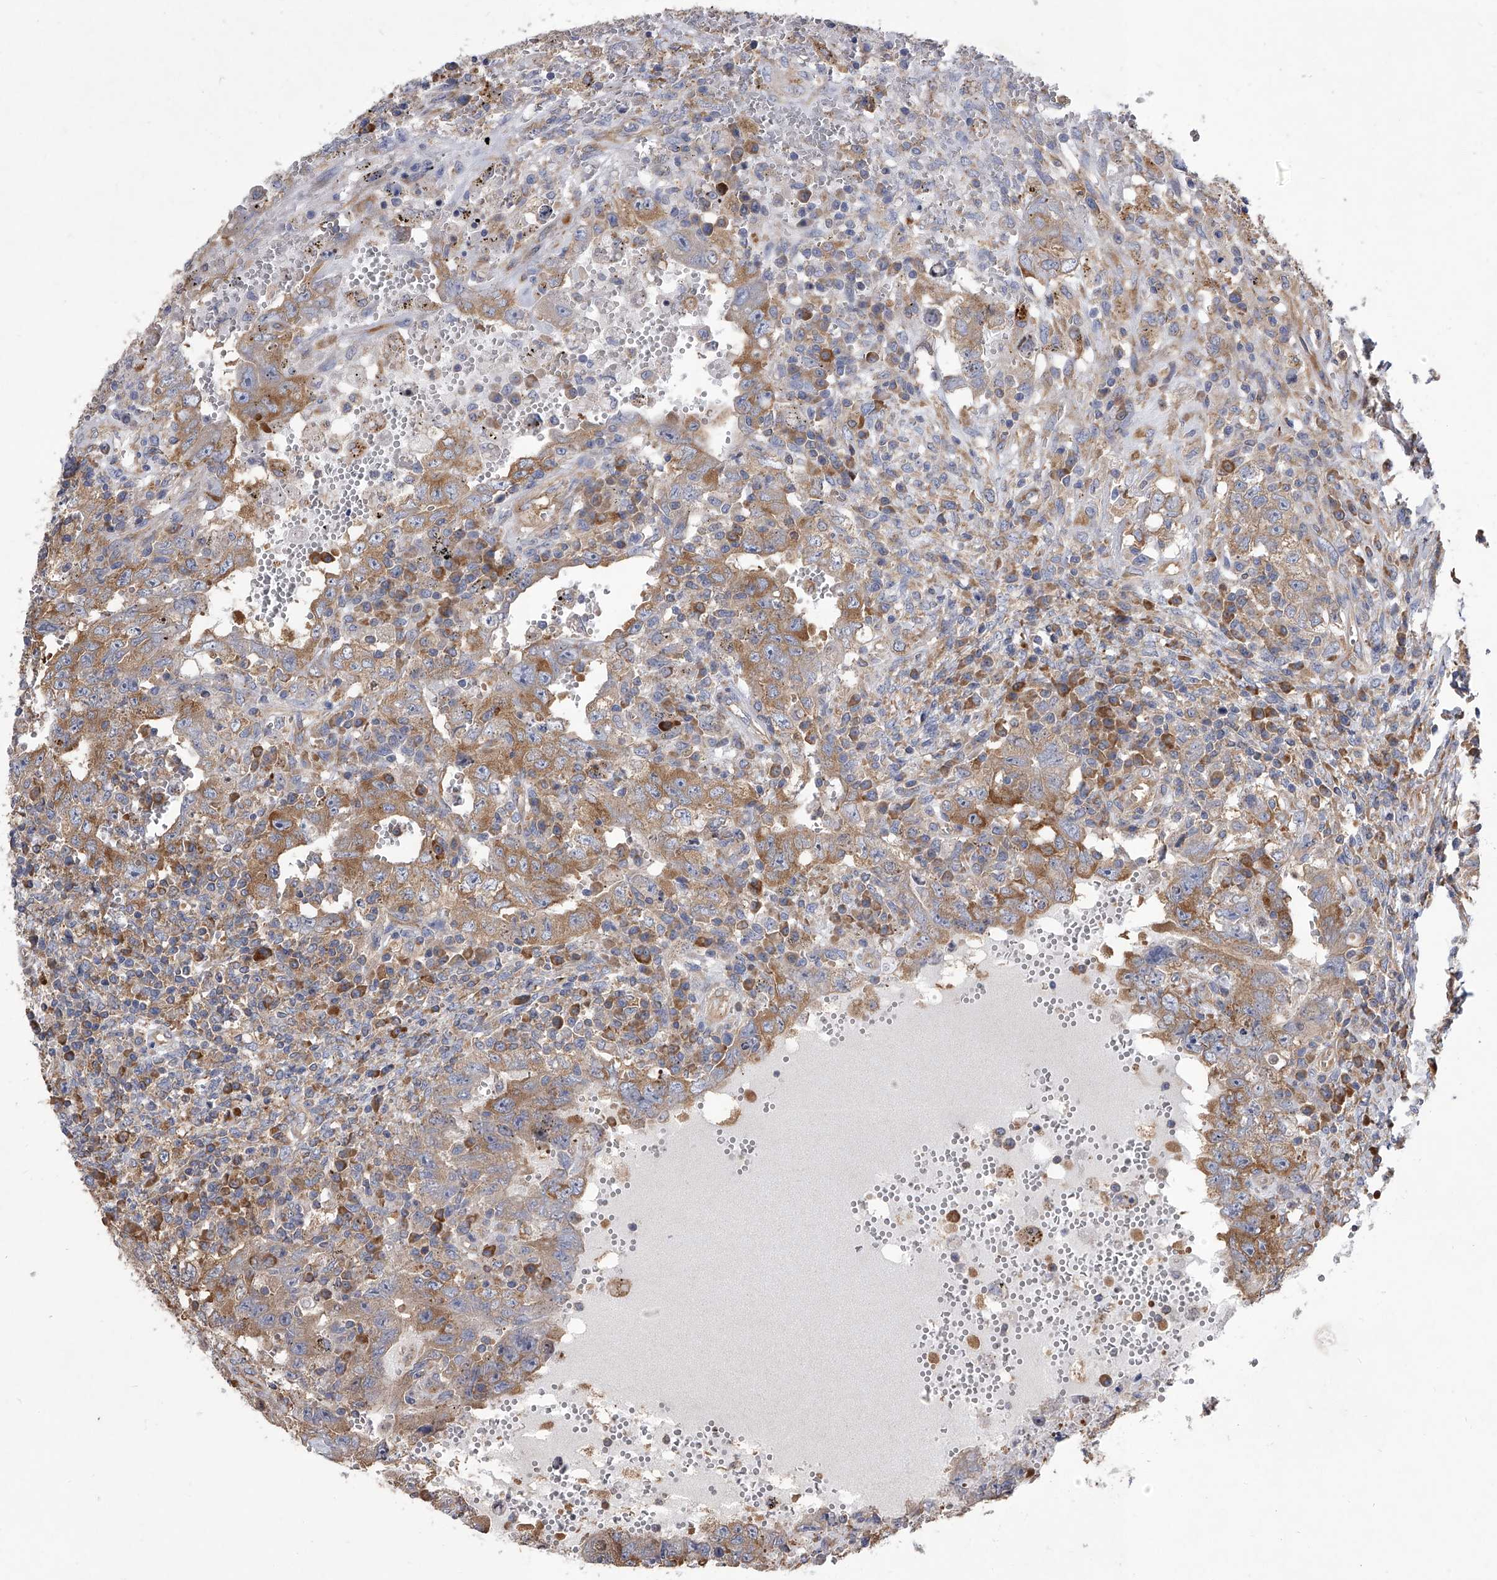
{"staining": {"intensity": "moderate", "quantity": ">75%", "location": "cytoplasmic/membranous"}, "tissue": "testis cancer", "cell_type": "Tumor cells", "image_type": "cancer", "snomed": [{"axis": "morphology", "description": "Carcinoma, Embryonal, NOS"}, {"axis": "topography", "description": "Testis"}], "caption": "This photomicrograph displays embryonal carcinoma (testis) stained with immunohistochemistry to label a protein in brown. The cytoplasmic/membranous of tumor cells show moderate positivity for the protein. Nuclei are counter-stained blue.", "gene": "EIF2S2", "patient": {"sex": "male", "age": 26}}